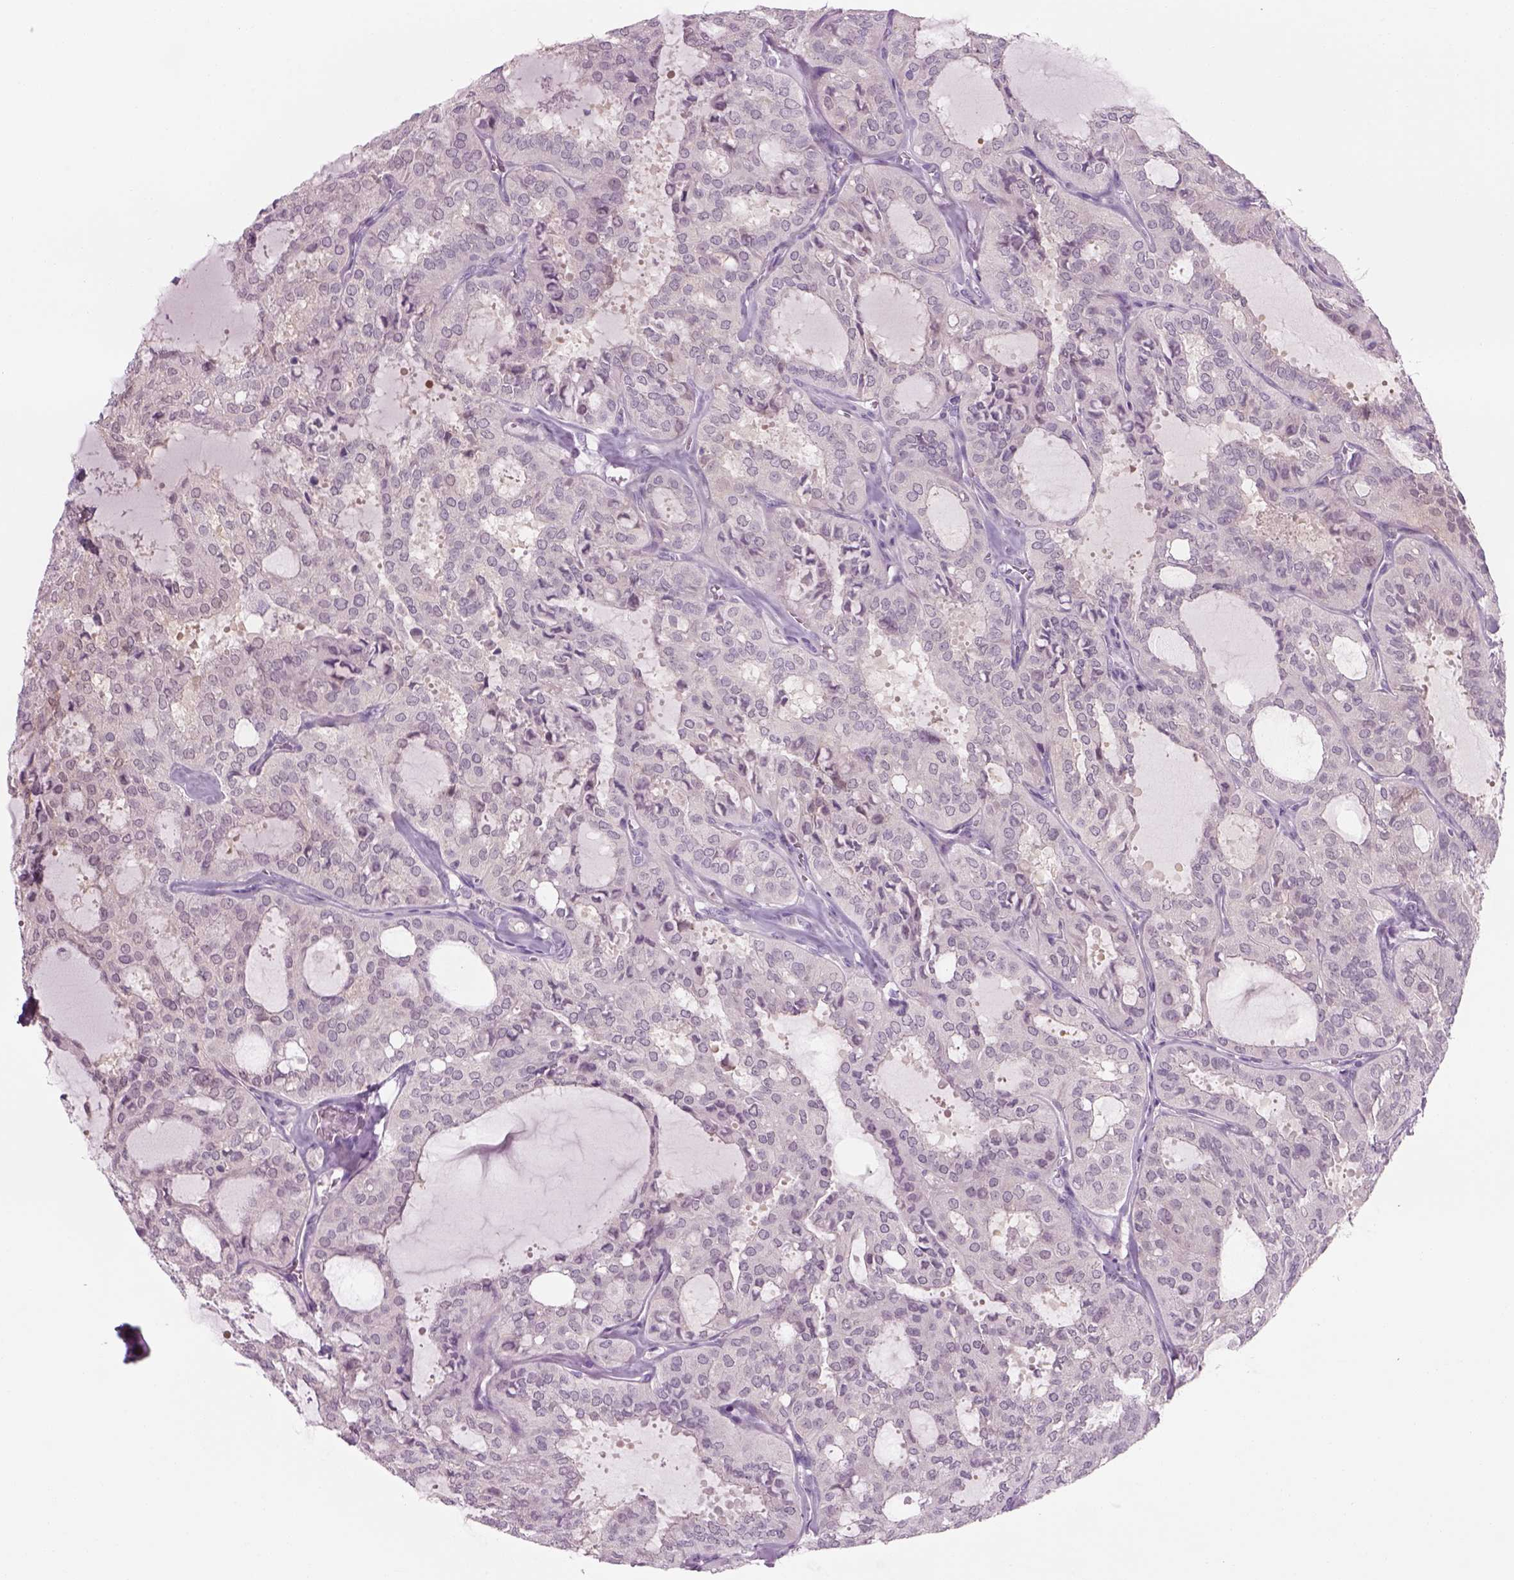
{"staining": {"intensity": "negative", "quantity": "none", "location": "none"}, "tissue": "thyroid cancer", "cell_type": "Tumor cells", "image_type": "cancer", "snomed": [{"axis": "morphology", "description": "Follicular adenoma carcinoma, NOS"}, {"axis": "topography", "description": "Thyroid gland"}], "caption": "This is an IHC histopathology image of human thyroid follicular adenoma carcinoma. There is no expression in tumor cells.", "gene": "MDH1B", "patient": {"sex": "male", "age": 75}}